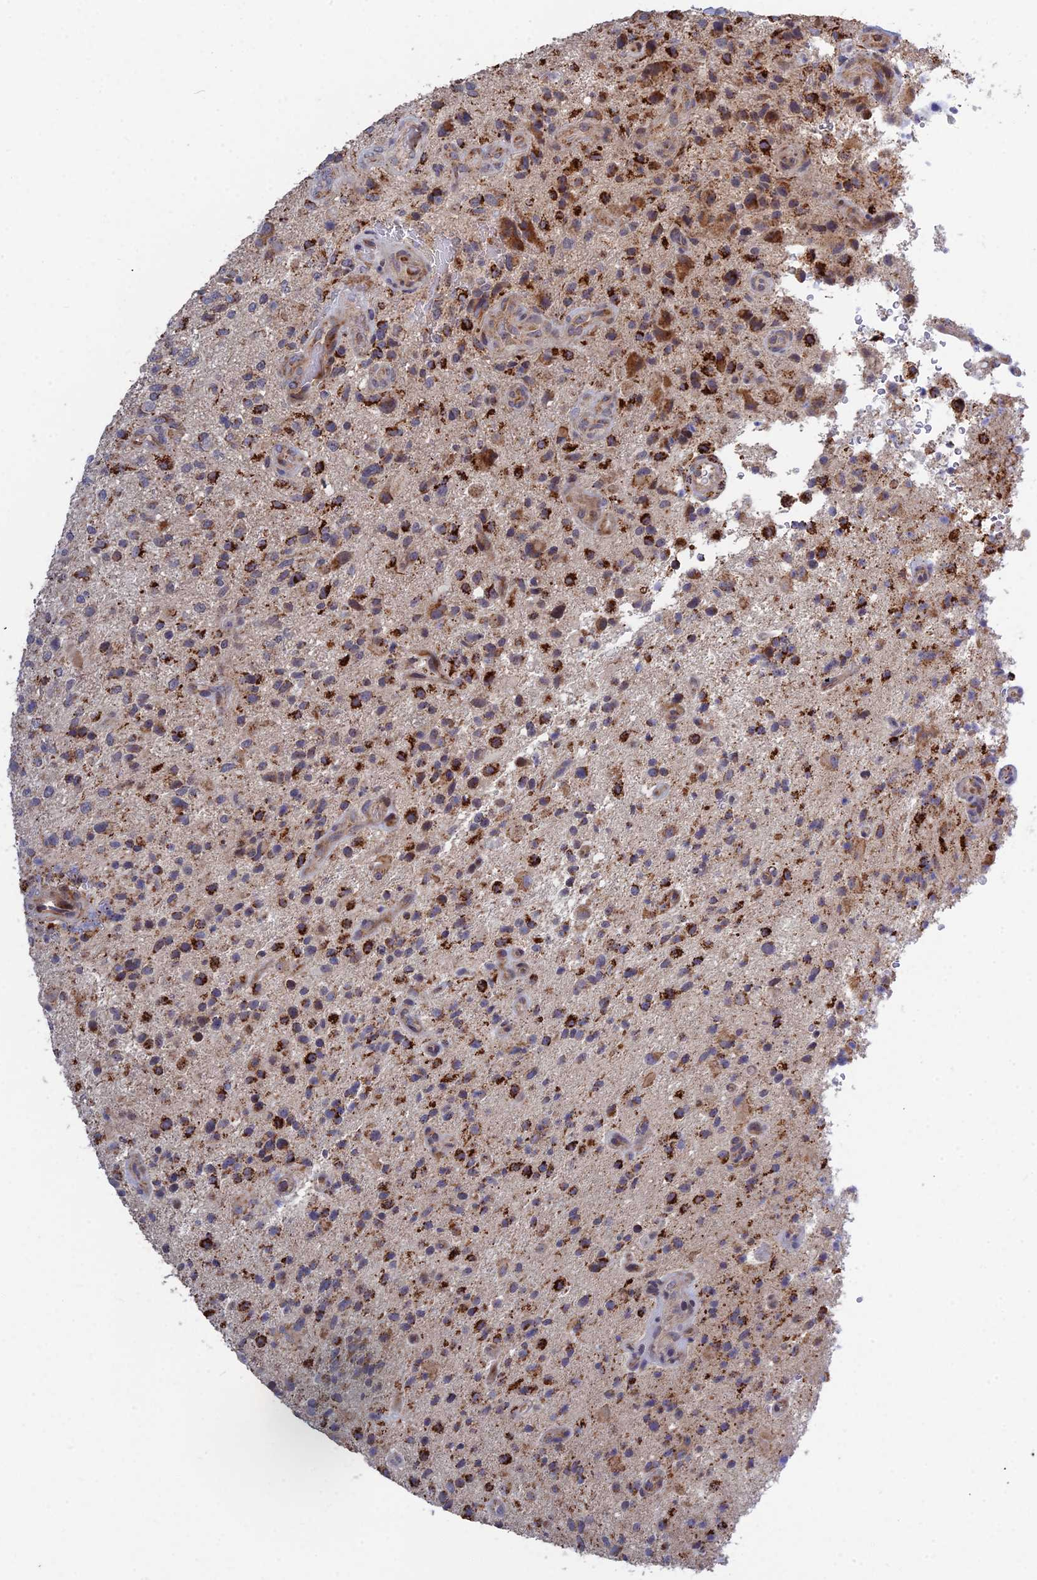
{"staining": {"intensity": "moderate", "quantity": ">75%", "location": "cytoplasmic/membranous"}, "tissue": "glioma", "cell_type": "Tumor cells", "image_type": "cancer", "snomed": [{"axis": "morphology", "description": "Glioma, malignant, High grade"}, {"axis": "topography", "description": "Brain"}], "caption": "High-grade glioma (malignant) tissue demonstrates moderate cytoplasmic/membranous staining in approximately >75% of tumor cells", "gene": "RIC8B", "patient": {"sex": "male", "age": 47}}